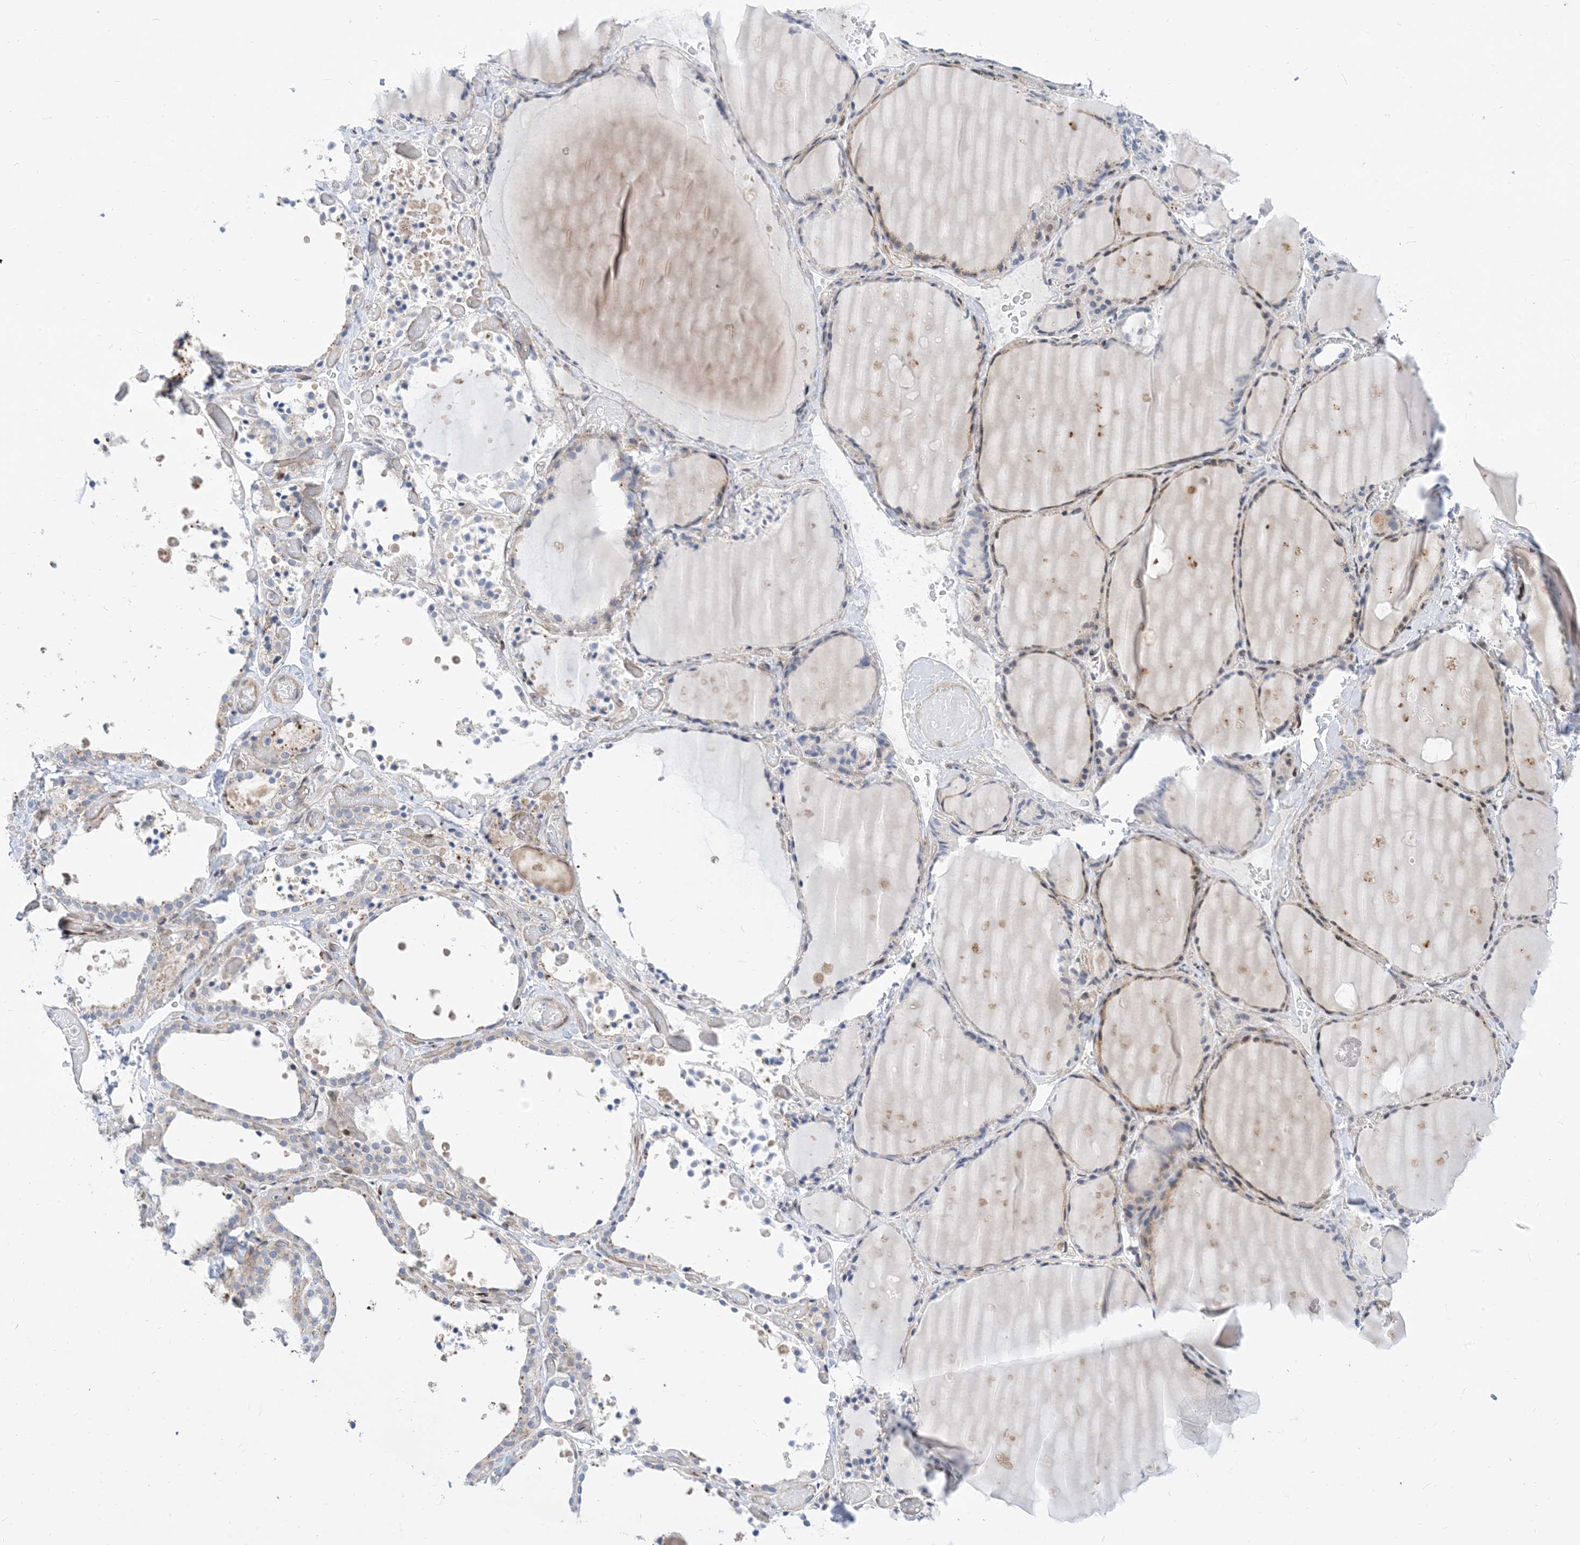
{"staining": {"intensity": "weak", "quantity": "25%-75%", "location": "cytoplasmic/membranous"}, "tissue": "thyroid gland", "cell_type": "Glandular cells", "image_type": "normal", "snomed": [{"axis": "morphology", "description": "Normal tissue, NOS"}, {"axis": "topography", "description": "Thyroid gland"}], "caption": "Immunohistochemistry micrograph of unremarkable thyroid gland stained for a protein (brown), which shows low levels of weak cytoplasmic/membranous expression in approximately 25%-75% of glandular cells.", "gene": "TYSND1", "patient": {"sex": "female", "age": 44}}